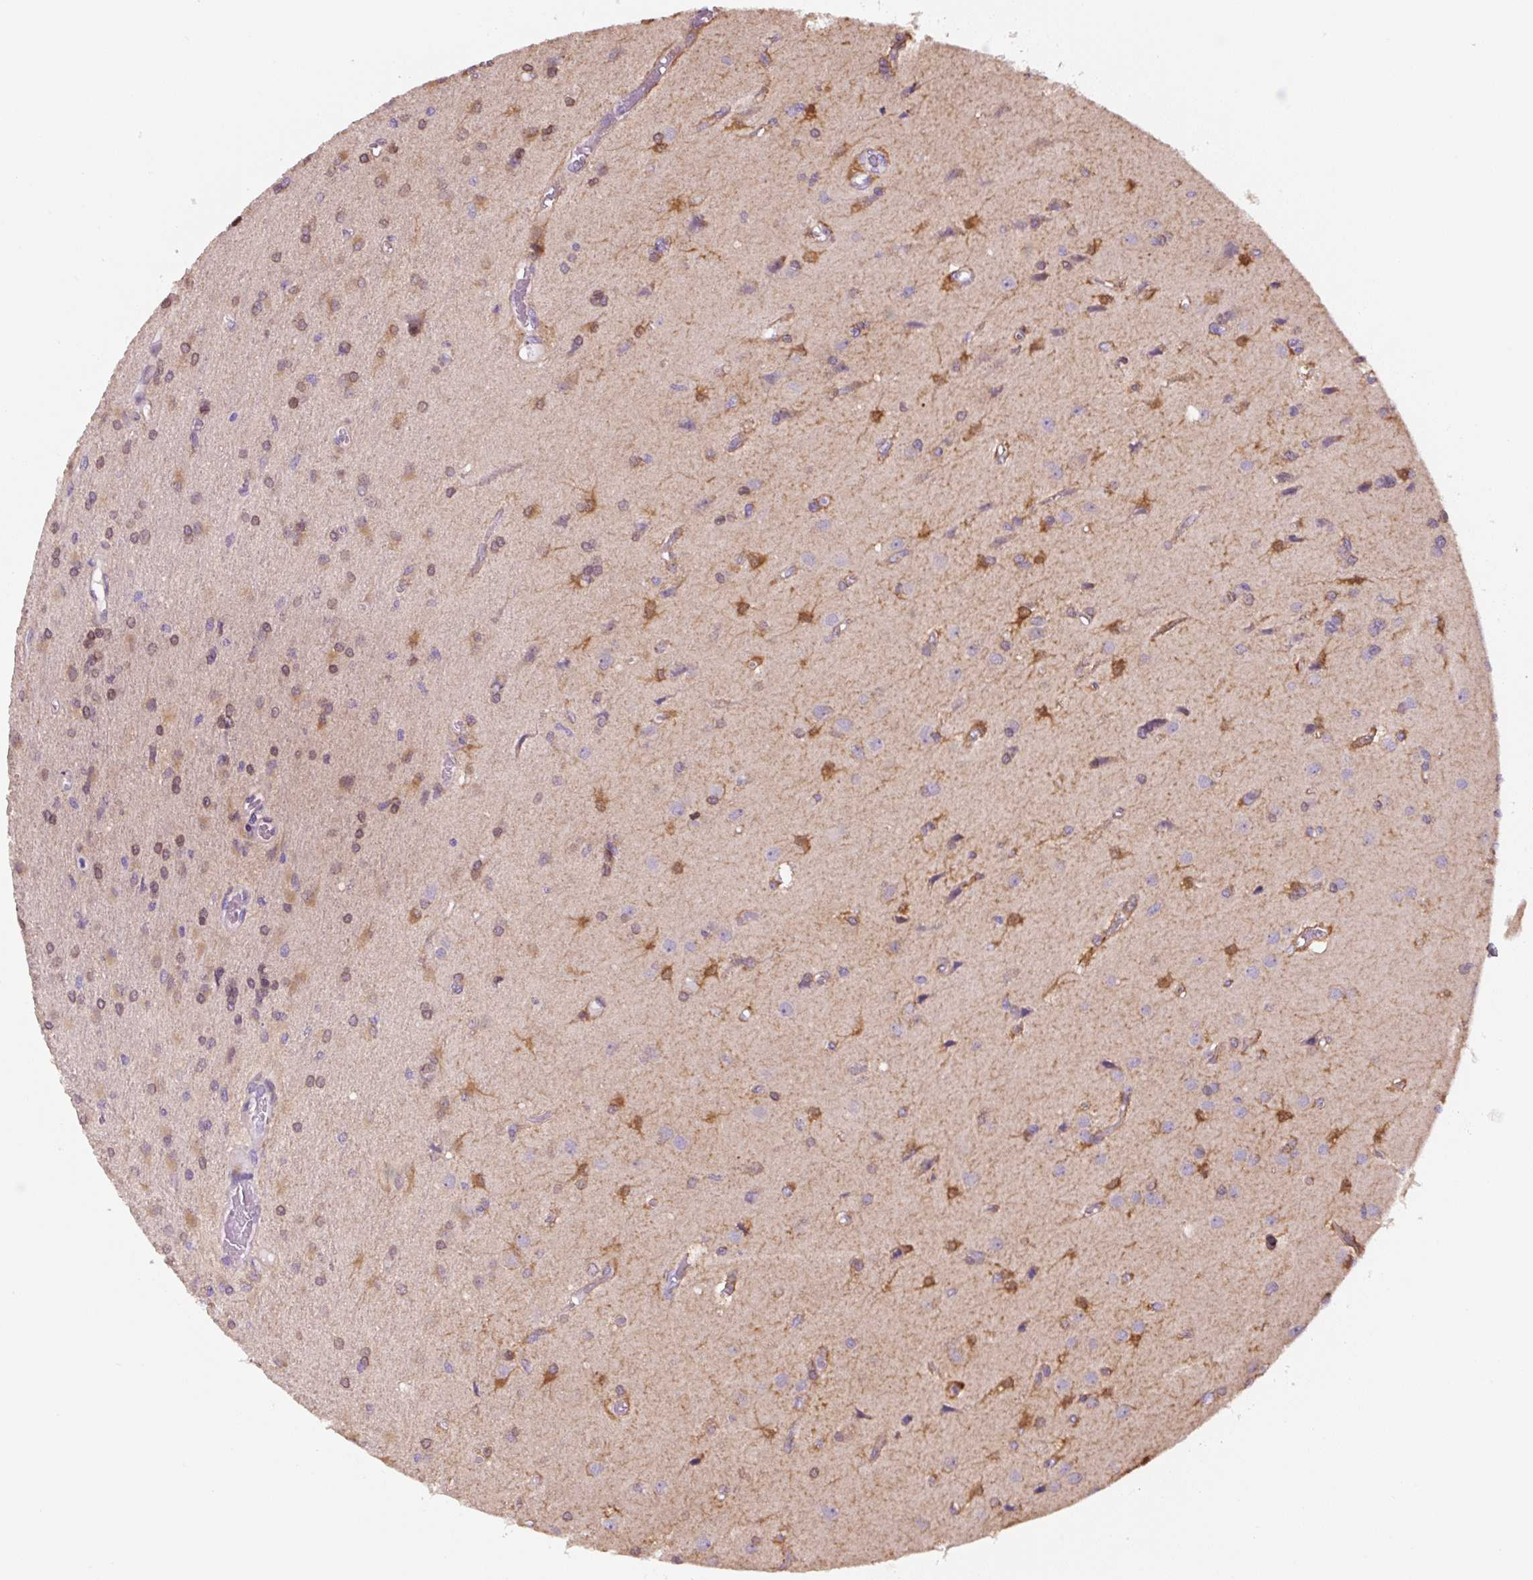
{"staining": {"intensity": "weak", "quantity": "25%-75%", "location": "cytoplasmic/membranous,nuclear"}, "tissue": "glioma", "cell_type": "Tumor cells", "image_type": "cancer", "snomed": [{"axis": "morphology", "description": "Glioma, malignant, High grade"}, {"axis": "topography", "description": "Brain"}], "caption": "Immunohistochemical staining of human glioma demonstrates low levels of weak cytoplasmic/membranous and nuclear protein staining in approximately 25%-75% of tumor cells. (Stains: DAB (3,3'-diaminobenzidine) in brown, nuclei in blue, Microscopy: brightfield microscopy at high magnification).", "gene": "ASRGL1", "patient": {"sex": "female", "age": 70}}